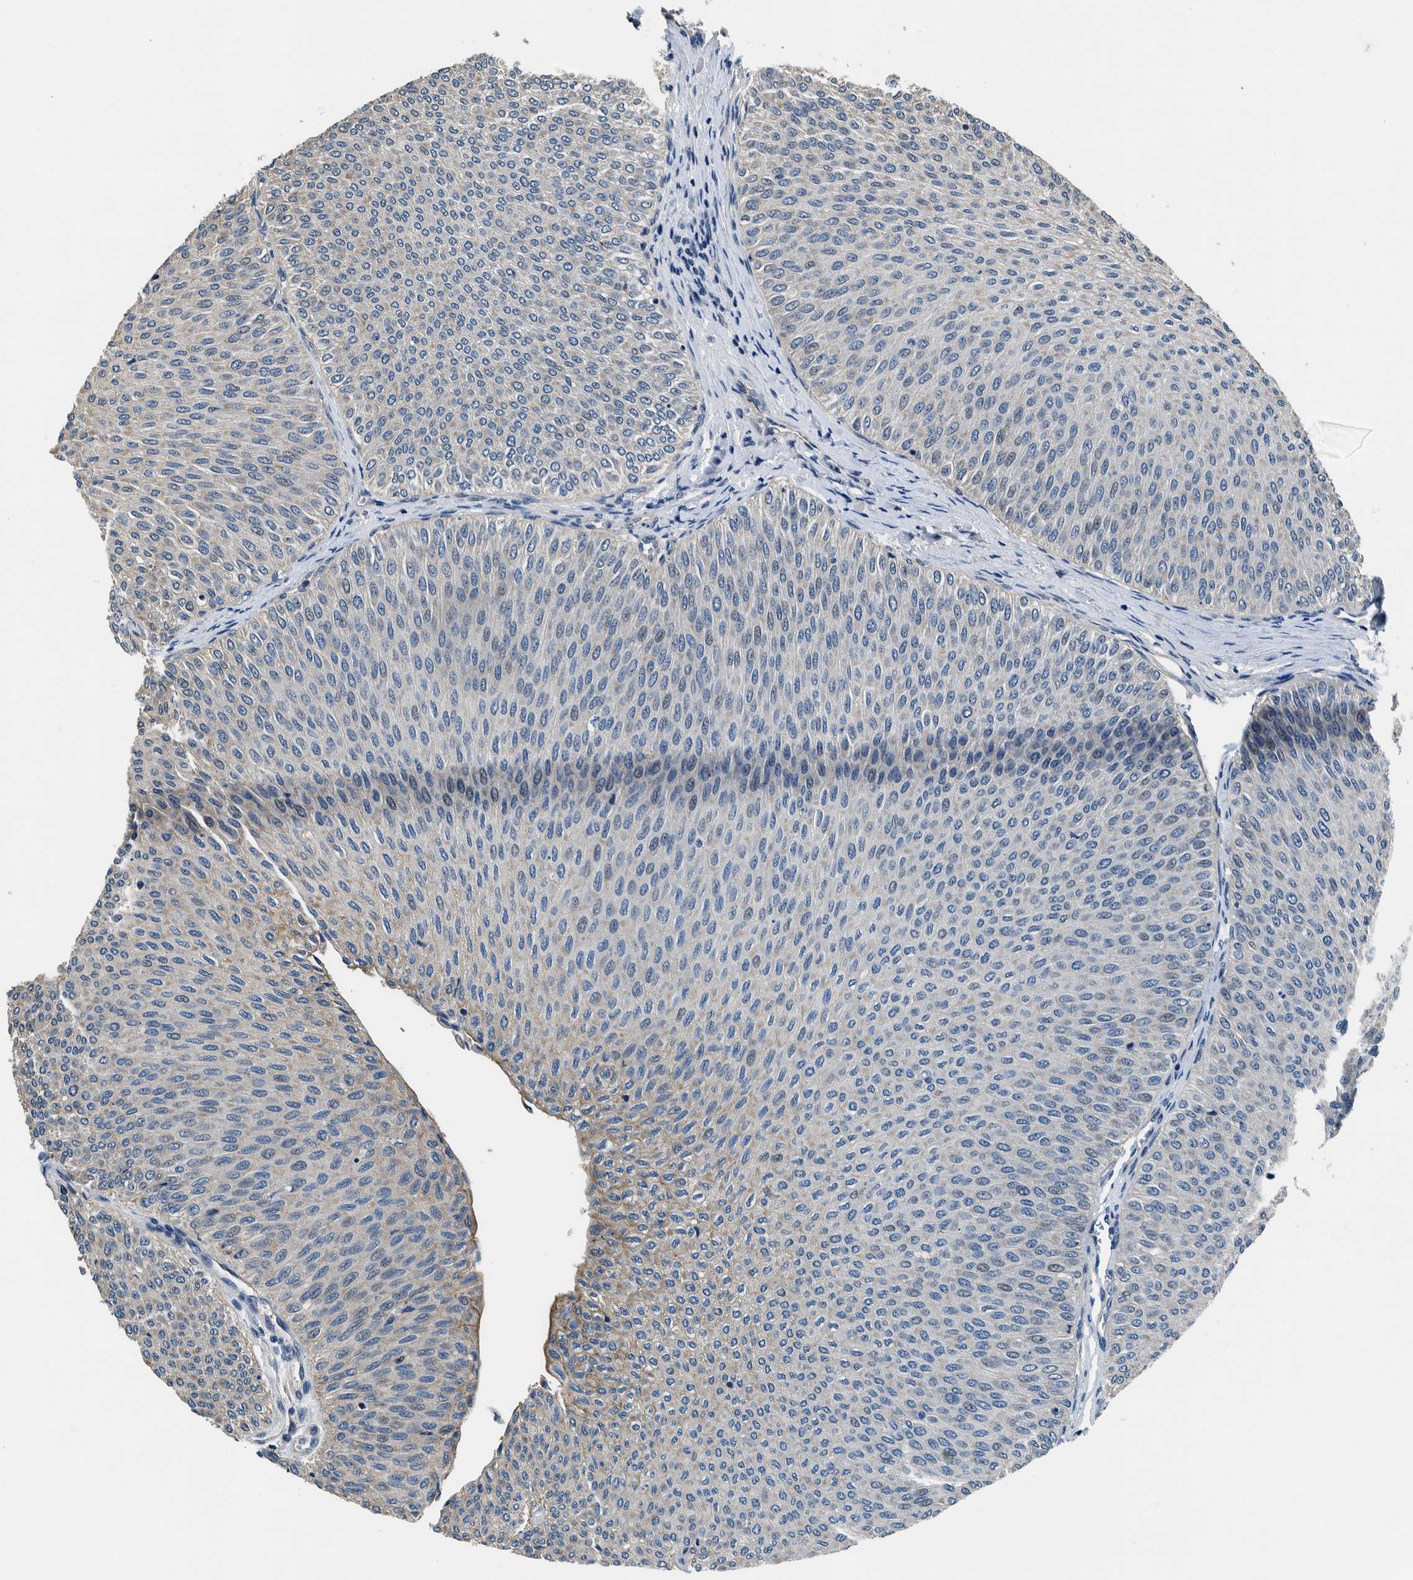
{"staining": {"intensity": "negative", "quantity": "none", "location": "none"}, "tissue": "urothelial cancer", "cell_type": "Tumor cells", "image_type": "cancer", "snomed": [{"axis": "morphology", "description": "Urothelial carcinoma, Low grade"}, {"axis": "topography", "description": "Urinary bladder"}], "caption": "Immunohistochemical staining of urothelial cancer shows no significant expression in tumor cells.", "gene": "NIBAN2", "patient": {"sex": "male", "age": 78}}